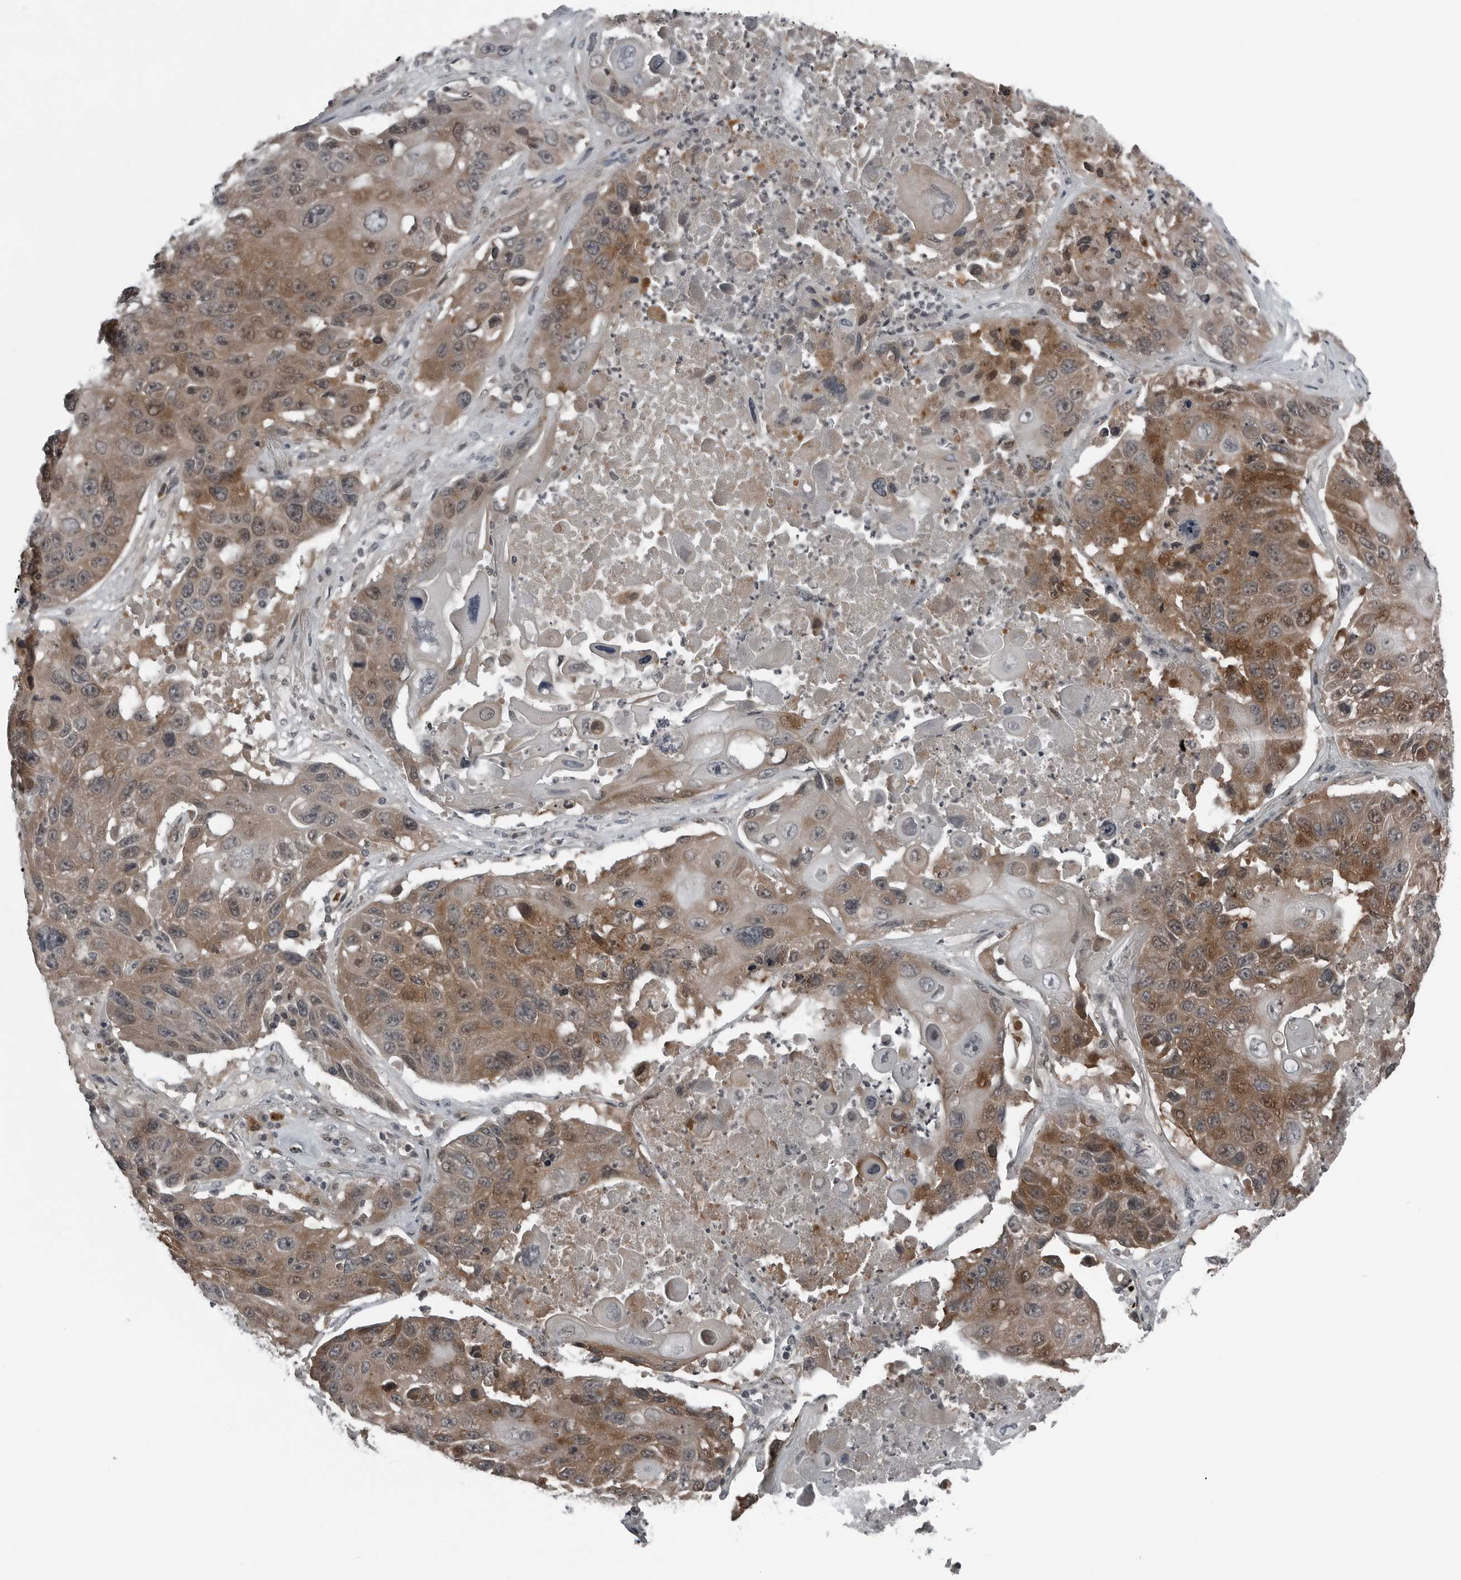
{"staining": {"intensity": "moderate", "quantity": ">75%", "location": "cytoplasmic/membranous,nuclear"}, "tissue": "lung cancer", "cell_type": "Tumor cells", "image_type": "cancer", "snomed": [{"axis": "morphology", "description": "Squamous cell carcinoma, NOS"}, {"axis": "topography", "description": "Lung"}], "caption": "IHC histopathology image of neoplastic tissue: human lung cancer (squamous cell carcinoma) stained using immunohistochemistry (IHC) demonstrates medium levels of moderate protein expression localized specifically in the cytoplasmic/membranous and nuclear of tumor cells, appearing as a cytoplasmic/membranous and nuclear brown color.", "gene": "GAK", "patient": {"sex": "male", "age": 61}}